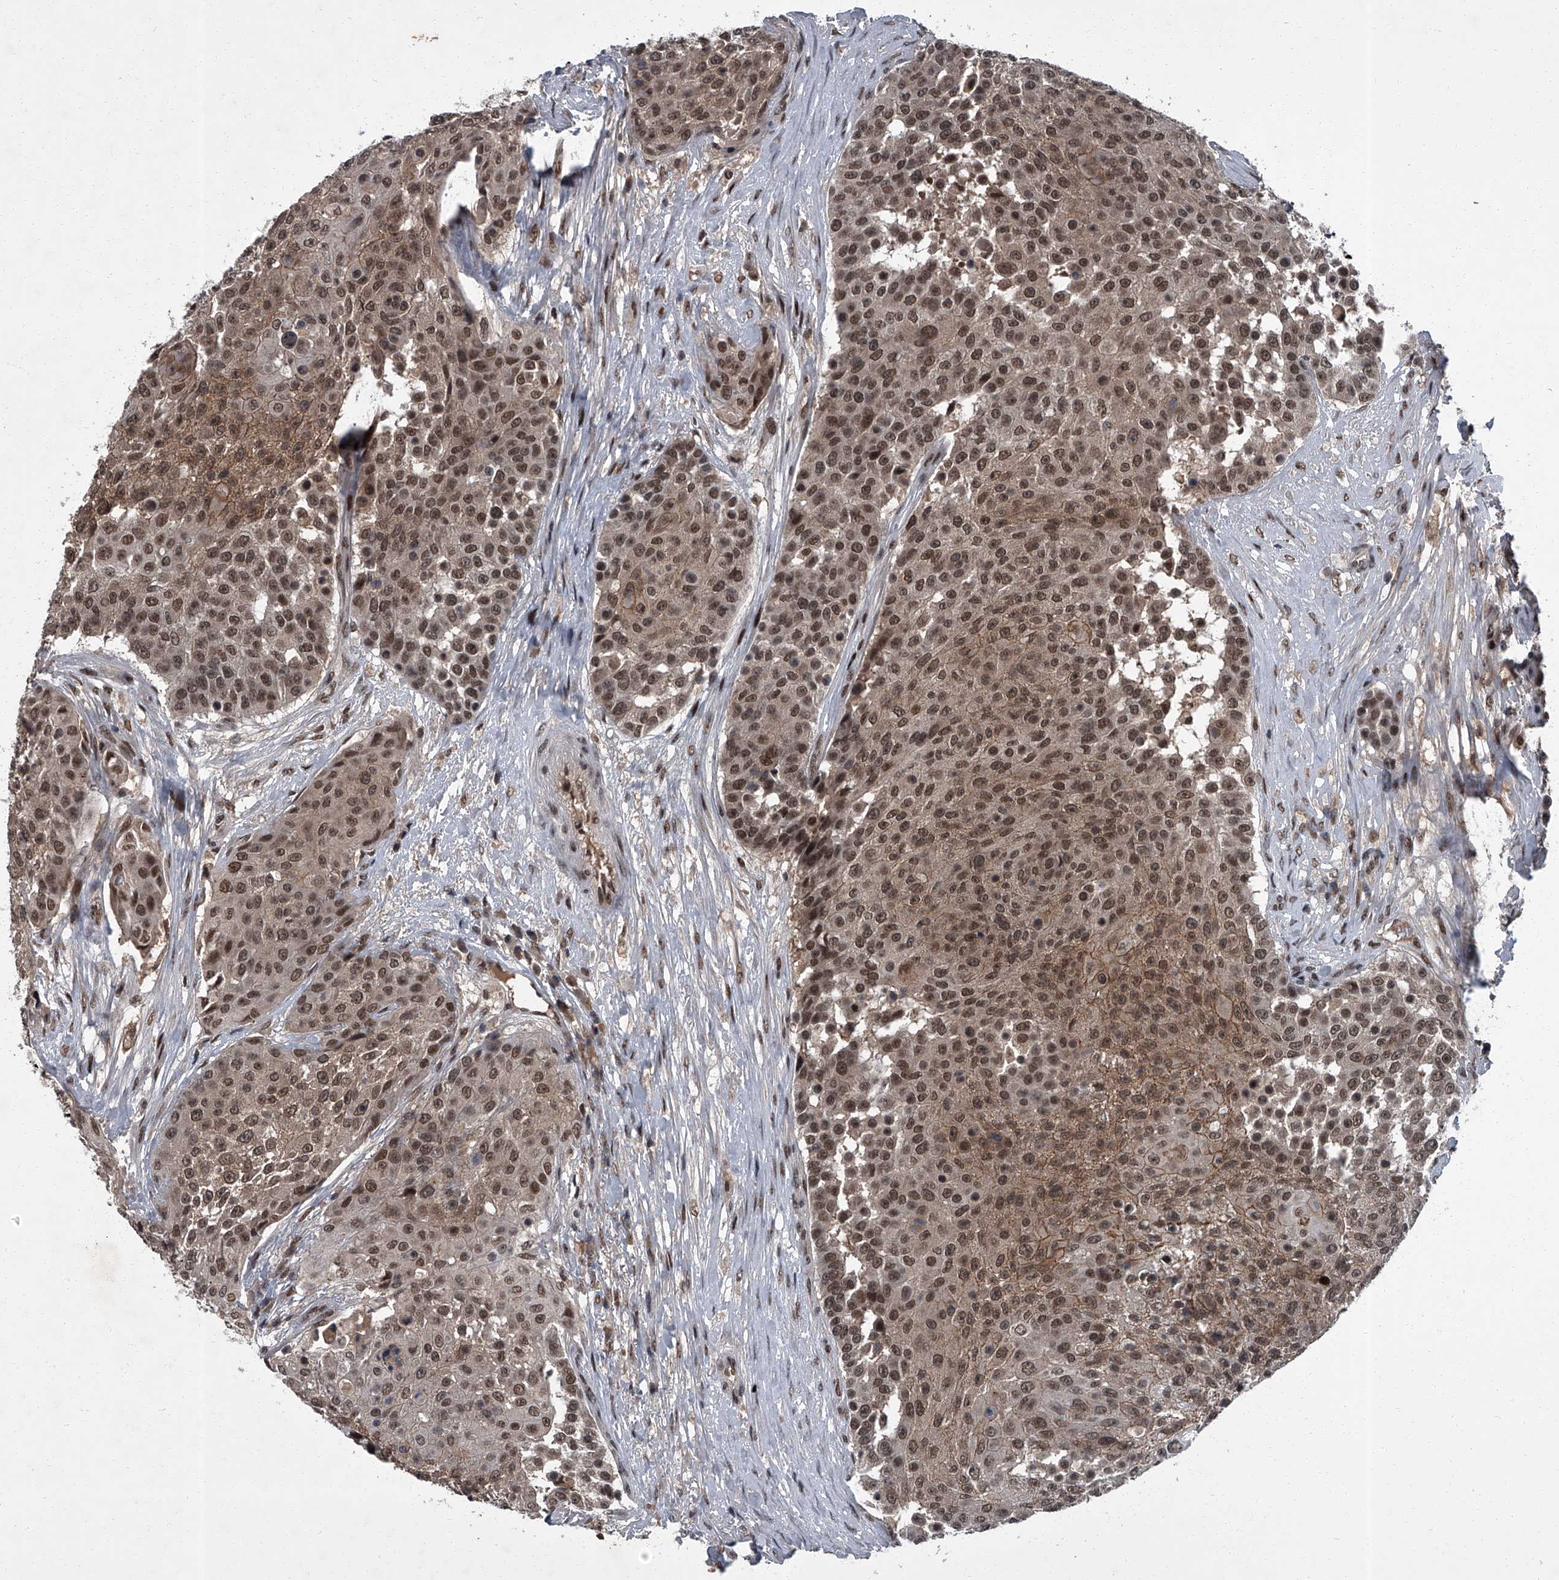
{"staining": {"intensity": "moderate", "quantity": ">75%", "location": "nuclear"}, "tissue": "urothelial cancer", "cell_type": "Tumor cells", "image_type": "cancer", "snomed": [{"axis": "morphology", "description": "Urothelial carcinoma, High grade"}, {"axis": "topography", "description": "Urinary bladder"}], "caption": "Moderate nuclear protein positivity is identified in approximately >75% of tumor cells in urothelial cancer. (DAB = brown stain, brightfield microscopy at high magnification).", "gene": "ZNF518B", "patient": {"sex": "female", "age": 63}}